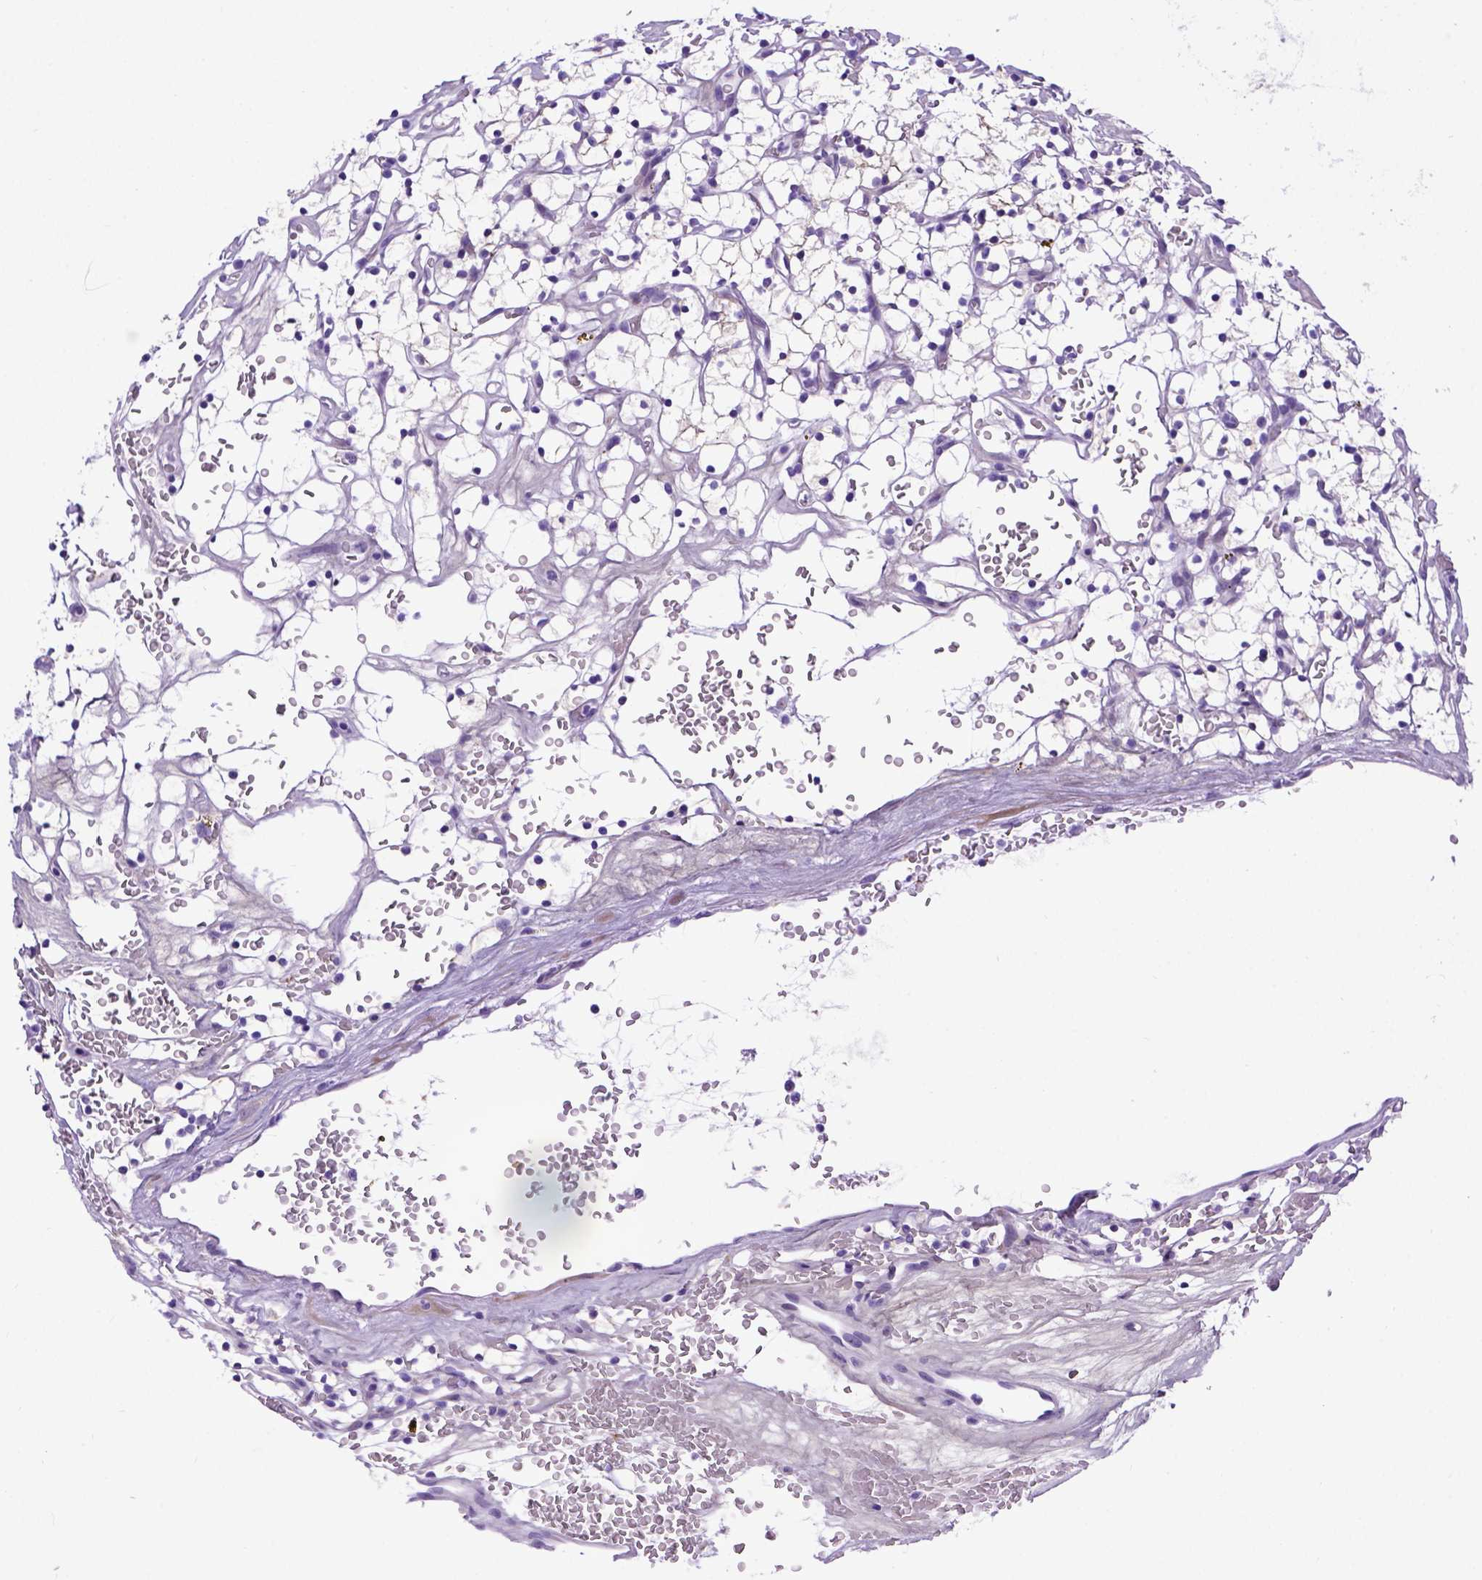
{"staining": {"intensity": "negative", "quantity": "none", "location": "none"}, "tissue": "renal cancer", "cell_type": "Tumor cells", "image_type": "cancer", "snomed": [{"axis": "morphology", "description": "Adenocarcinoma, NOS"}, {"axis": "topography", "description": "Kidney"}], "caption": "Protein analysis of renal cancer (adenocarcinoma) exhibits no significant staining in tumor cells.", "gene": "ADAM12", "patient": {"sex": "female", "age": 64}}